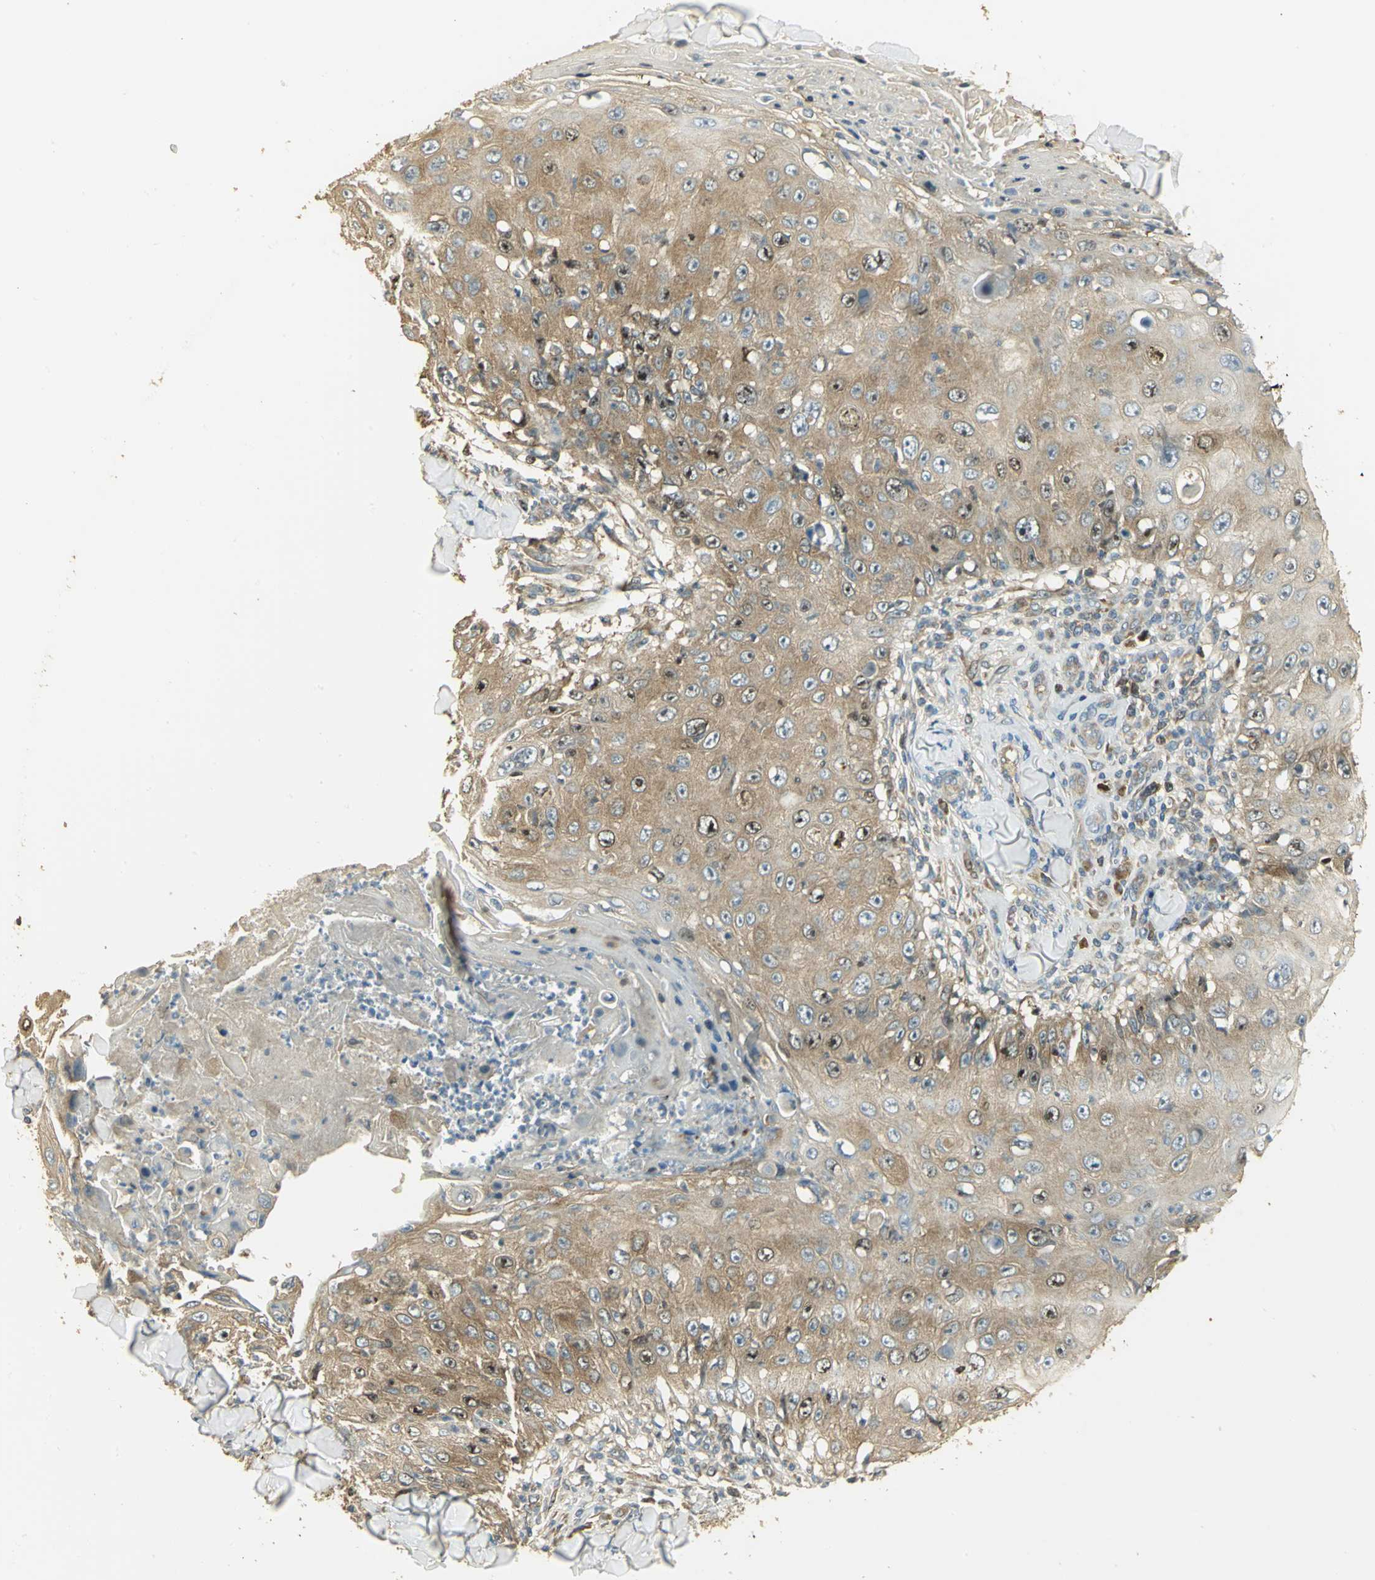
{"staining": {"intensity": "moderate", "quantity": ">75%", "location": "cytoplasmic/membranous"}, "tissue": "skin cancer", "cell_type": "Tumor cells", "image_type": "cancer", "snomed": [{"axis": "morphology", "description": "Squamous cell carcinoma, NOS"}, {"axis": "topography", "description": "Skin"}], "caption": "Tumor cells display medium levels of moderate cytoplasmic/membranous staining in about >75% of cells in human skin cancer (squamous cell carcinoma).", "gene": "RARS1", "patient": {"sex": "male", "age": 86}}